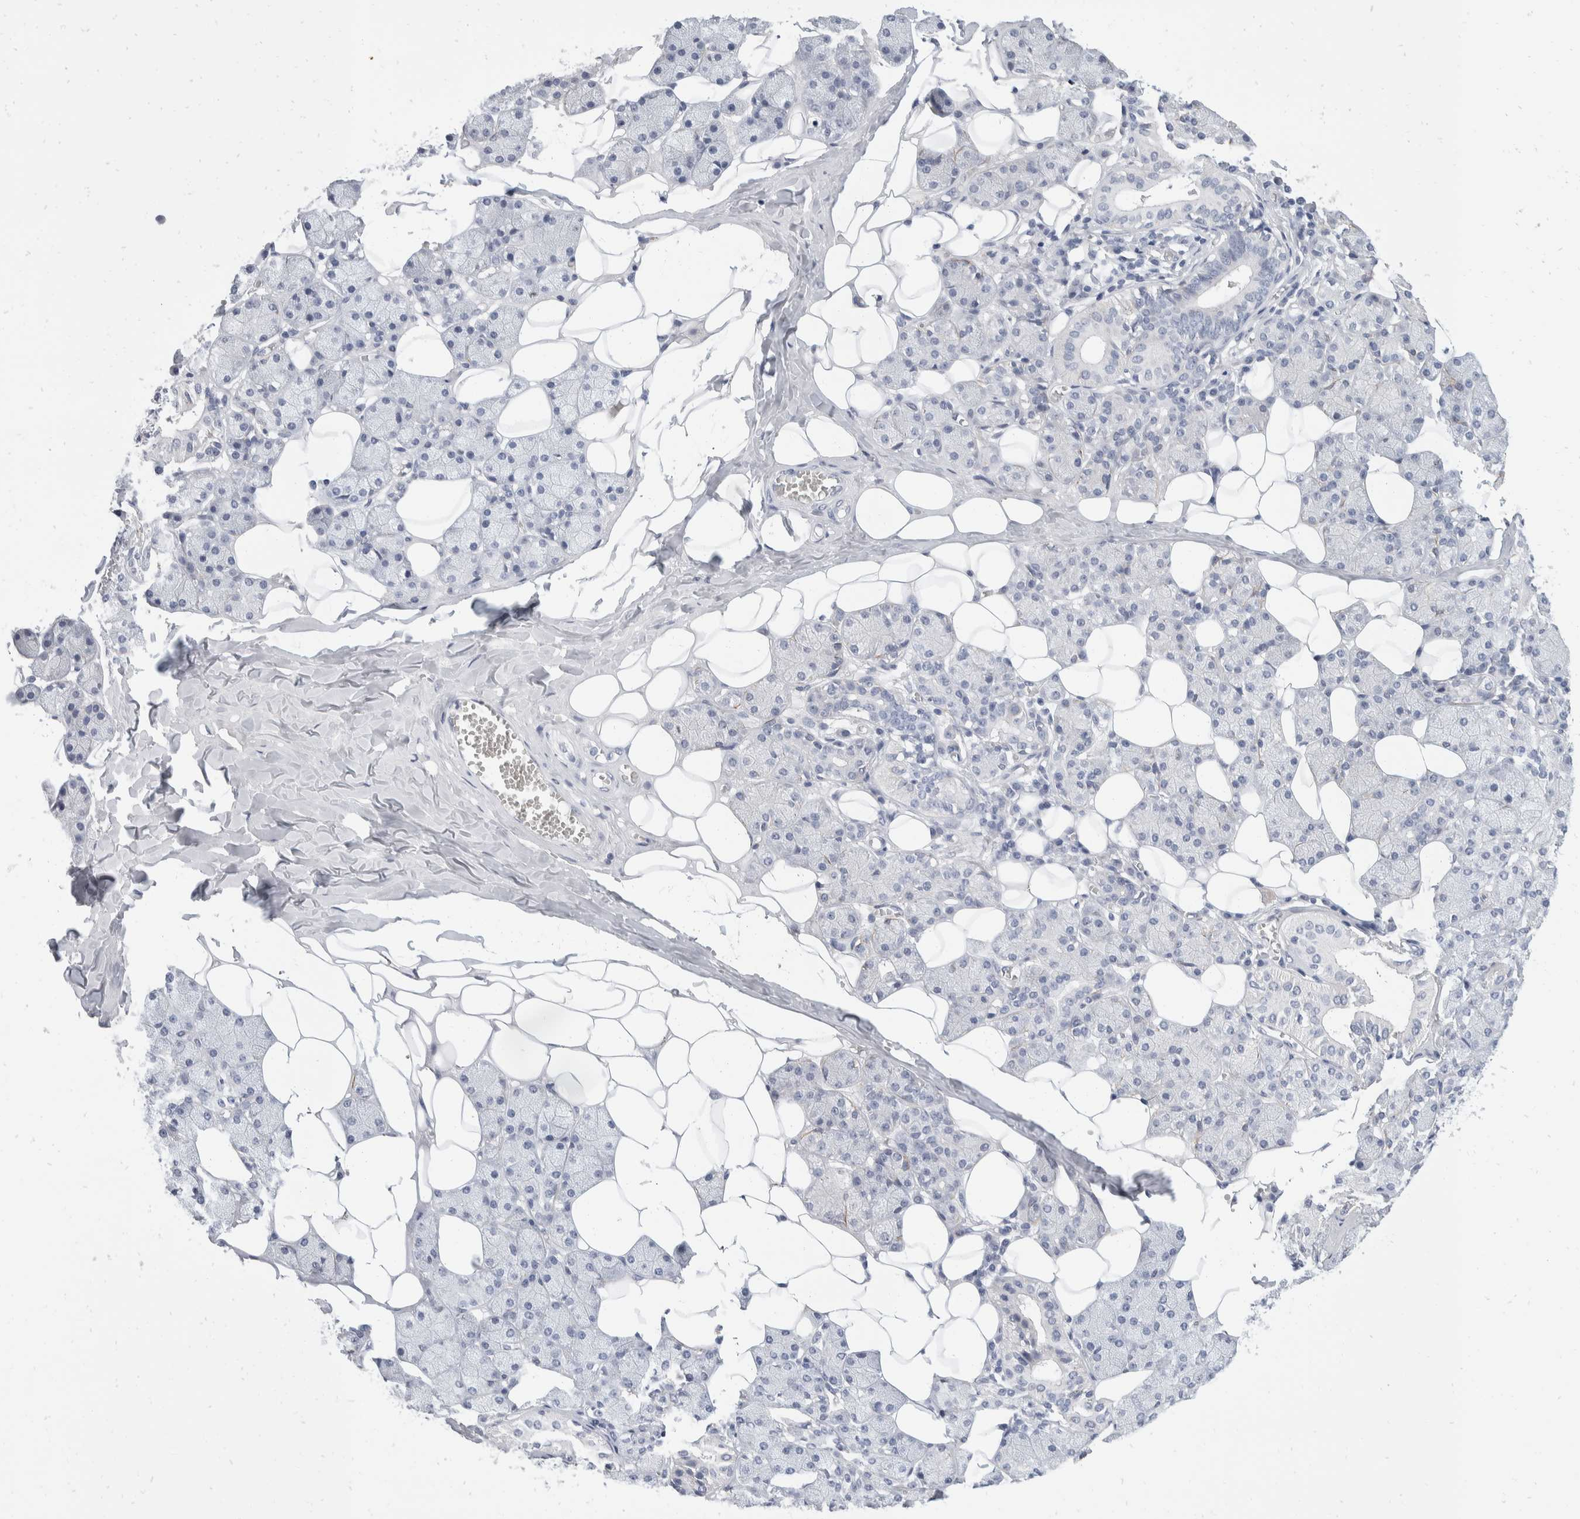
{"staining": {"intensity": "negative", "quantity": "none", "location": "none"}, "tissue": "salivary gland", "cell_type": "Glandular cells", "image_type": "normal", "snomed": [{"axis": "morphology", "description": "Normal tissue, NOS"}, {"axis": "topography", "description": "Salivary gland"}], "caption": "Micrograph shows no significant protein staining in glandular cells of benign salivary gland. (Stains: DAB immunohistochemistry with hematoxylin counter stain, Microscopy: brightfield microscopy at high magnification).", "gene": "CATSPERD", "patient": {"sex": "female", "age": 33}}